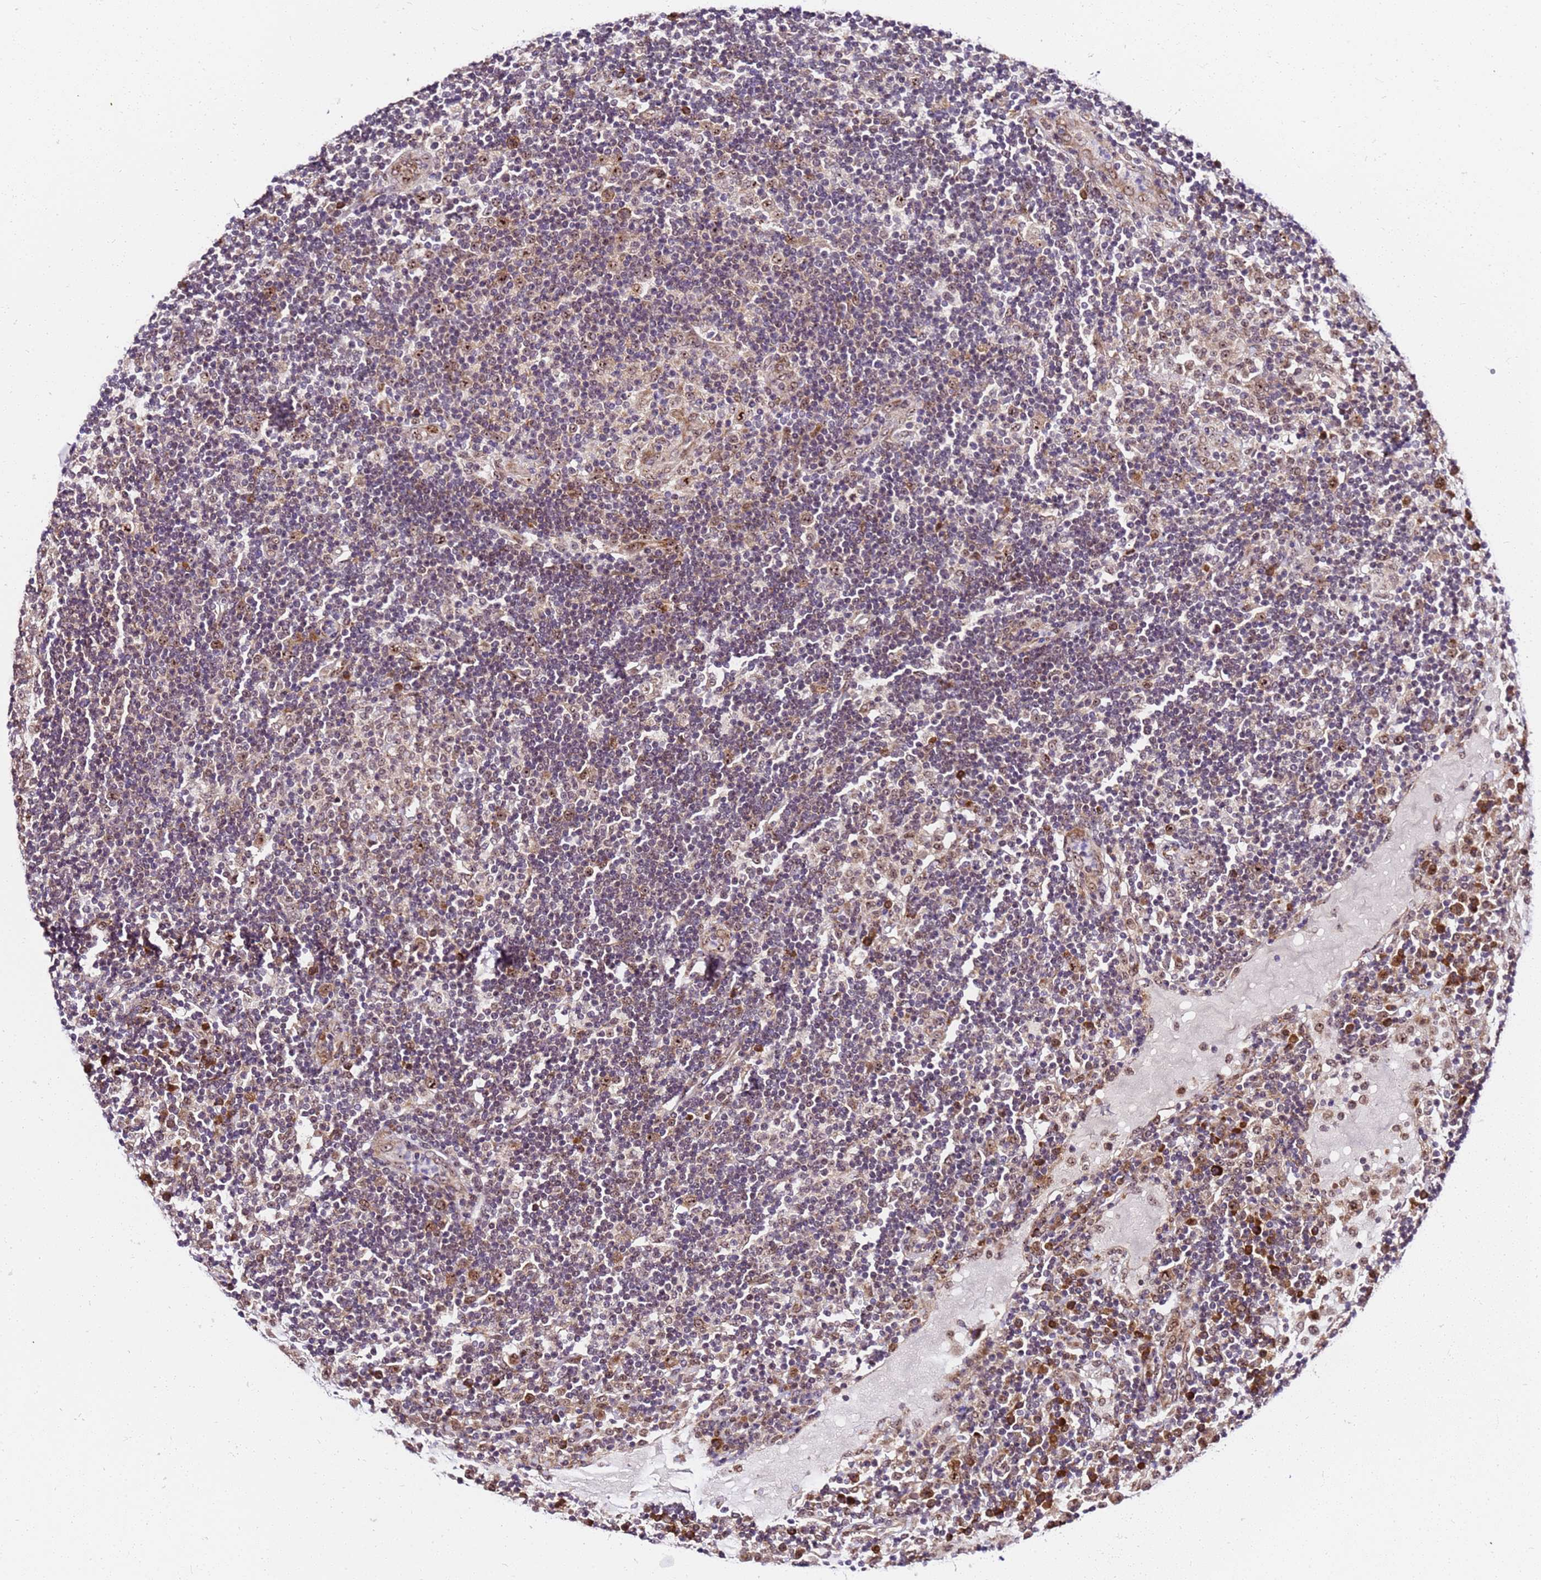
{"staining": {"intensity": "moderate", "quantity": "<25%", "location": "nuclear"}, "tissue": "lymph node", "cell_type": "Germinal center cells", "image_type": "normal", "snomed": [{"axis": "morphology", "description": "Normal tissue, NOS"}, {"axis": "topography", "description": "Lymph node"}], "caption": "Germinal center cells display moderate nuclear positivity in approximately <25% of cells in unremarkable lymph node.", "gene": "SLX4IP", "patient": {"sex": "female", "age": 53}}